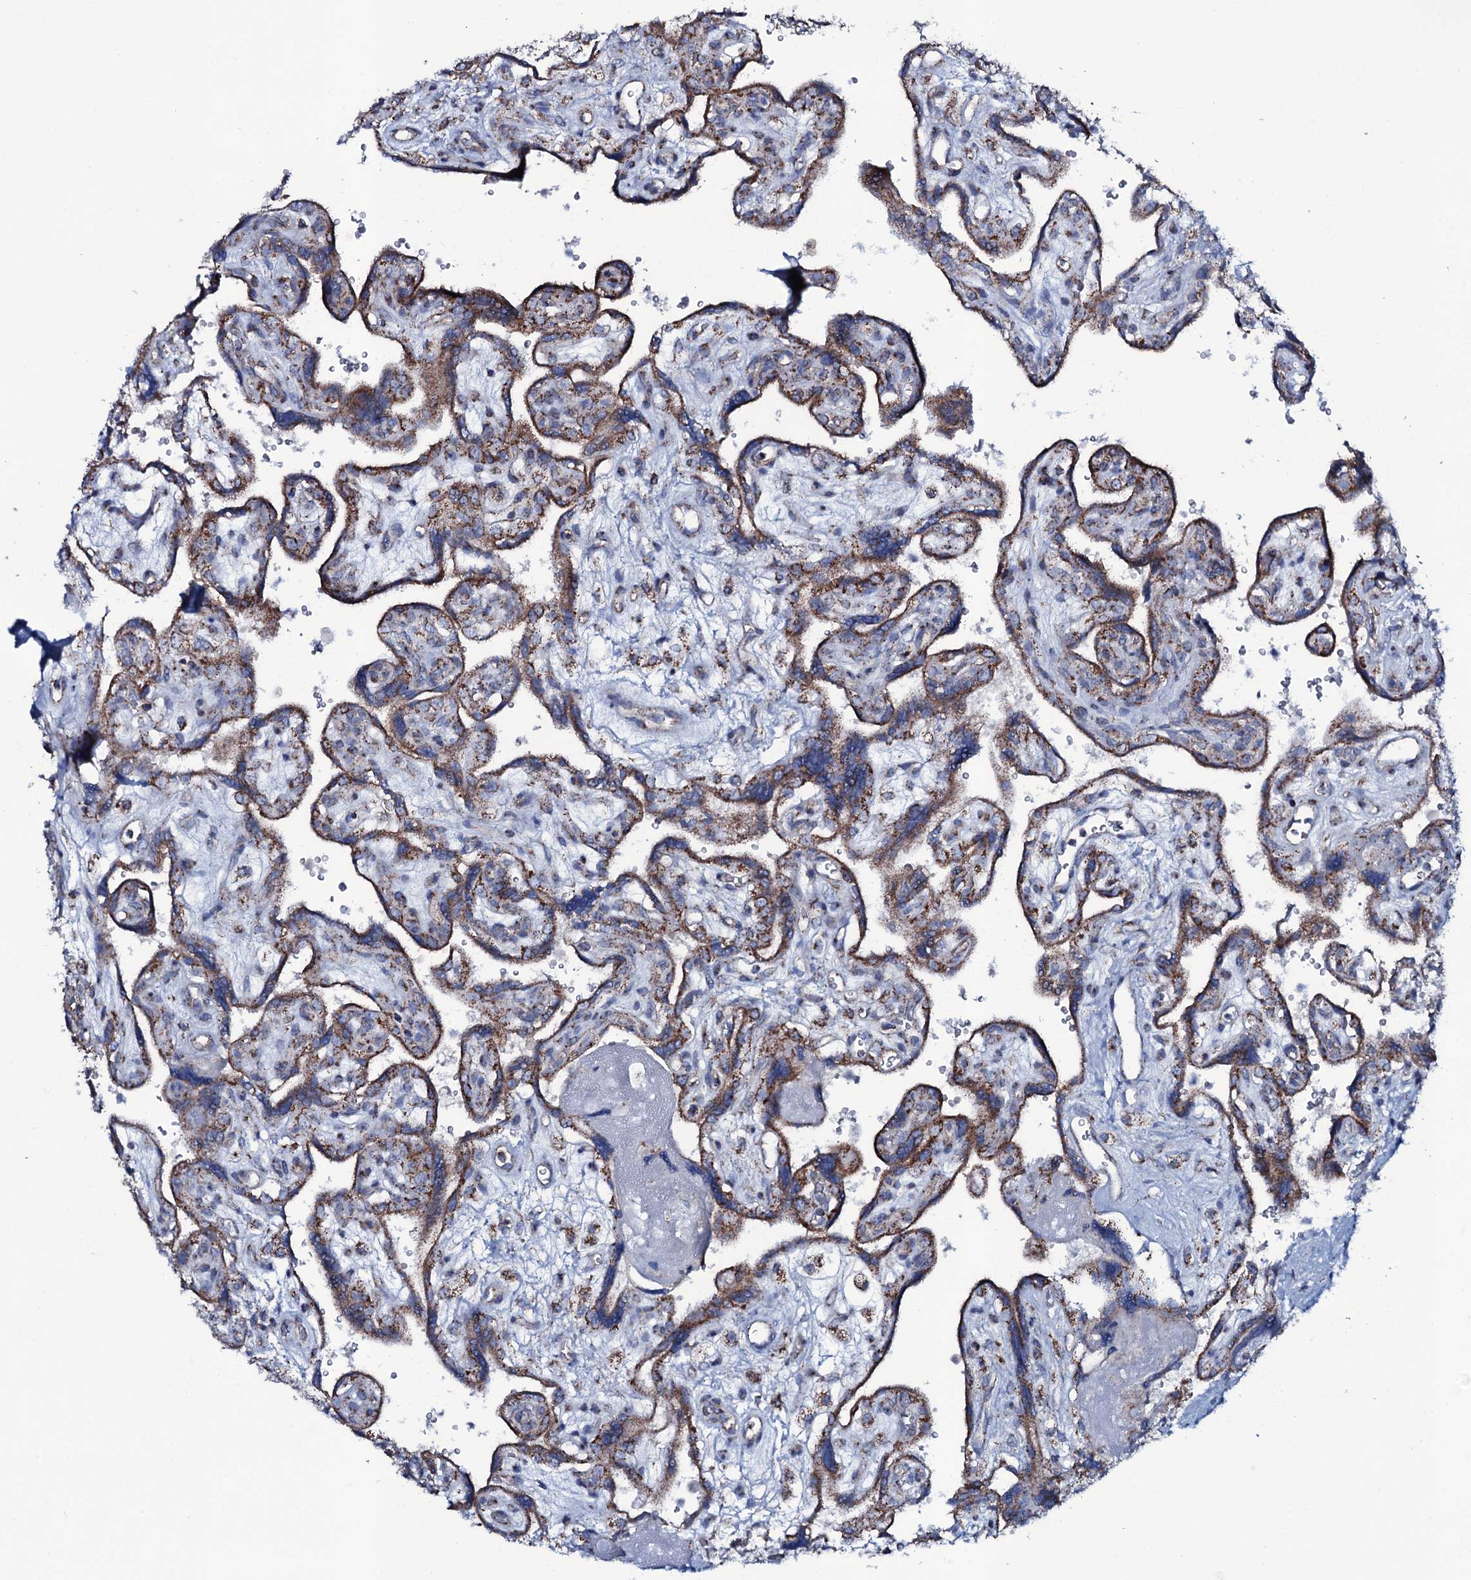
{"staining": {"intensity": "weak", "quantity": "25%-75%", "location": "cytoplasmic/membranous"}, "tissue": "placenta", "cell_type": "Decidual cells", "image_type": "normal", "snomed": [{"axis": "morphology", "description": "Normal tissue, NOS"}, {"axis": "topography", "description": "Placenta"}], "caption": "Benign placenta demonstrates weak cytoplasmic/membranous positivity in approximately 25%-75% of decidual cells.", "gene": "MRPS35", "patient": {"sex": "female", "age": 39}}